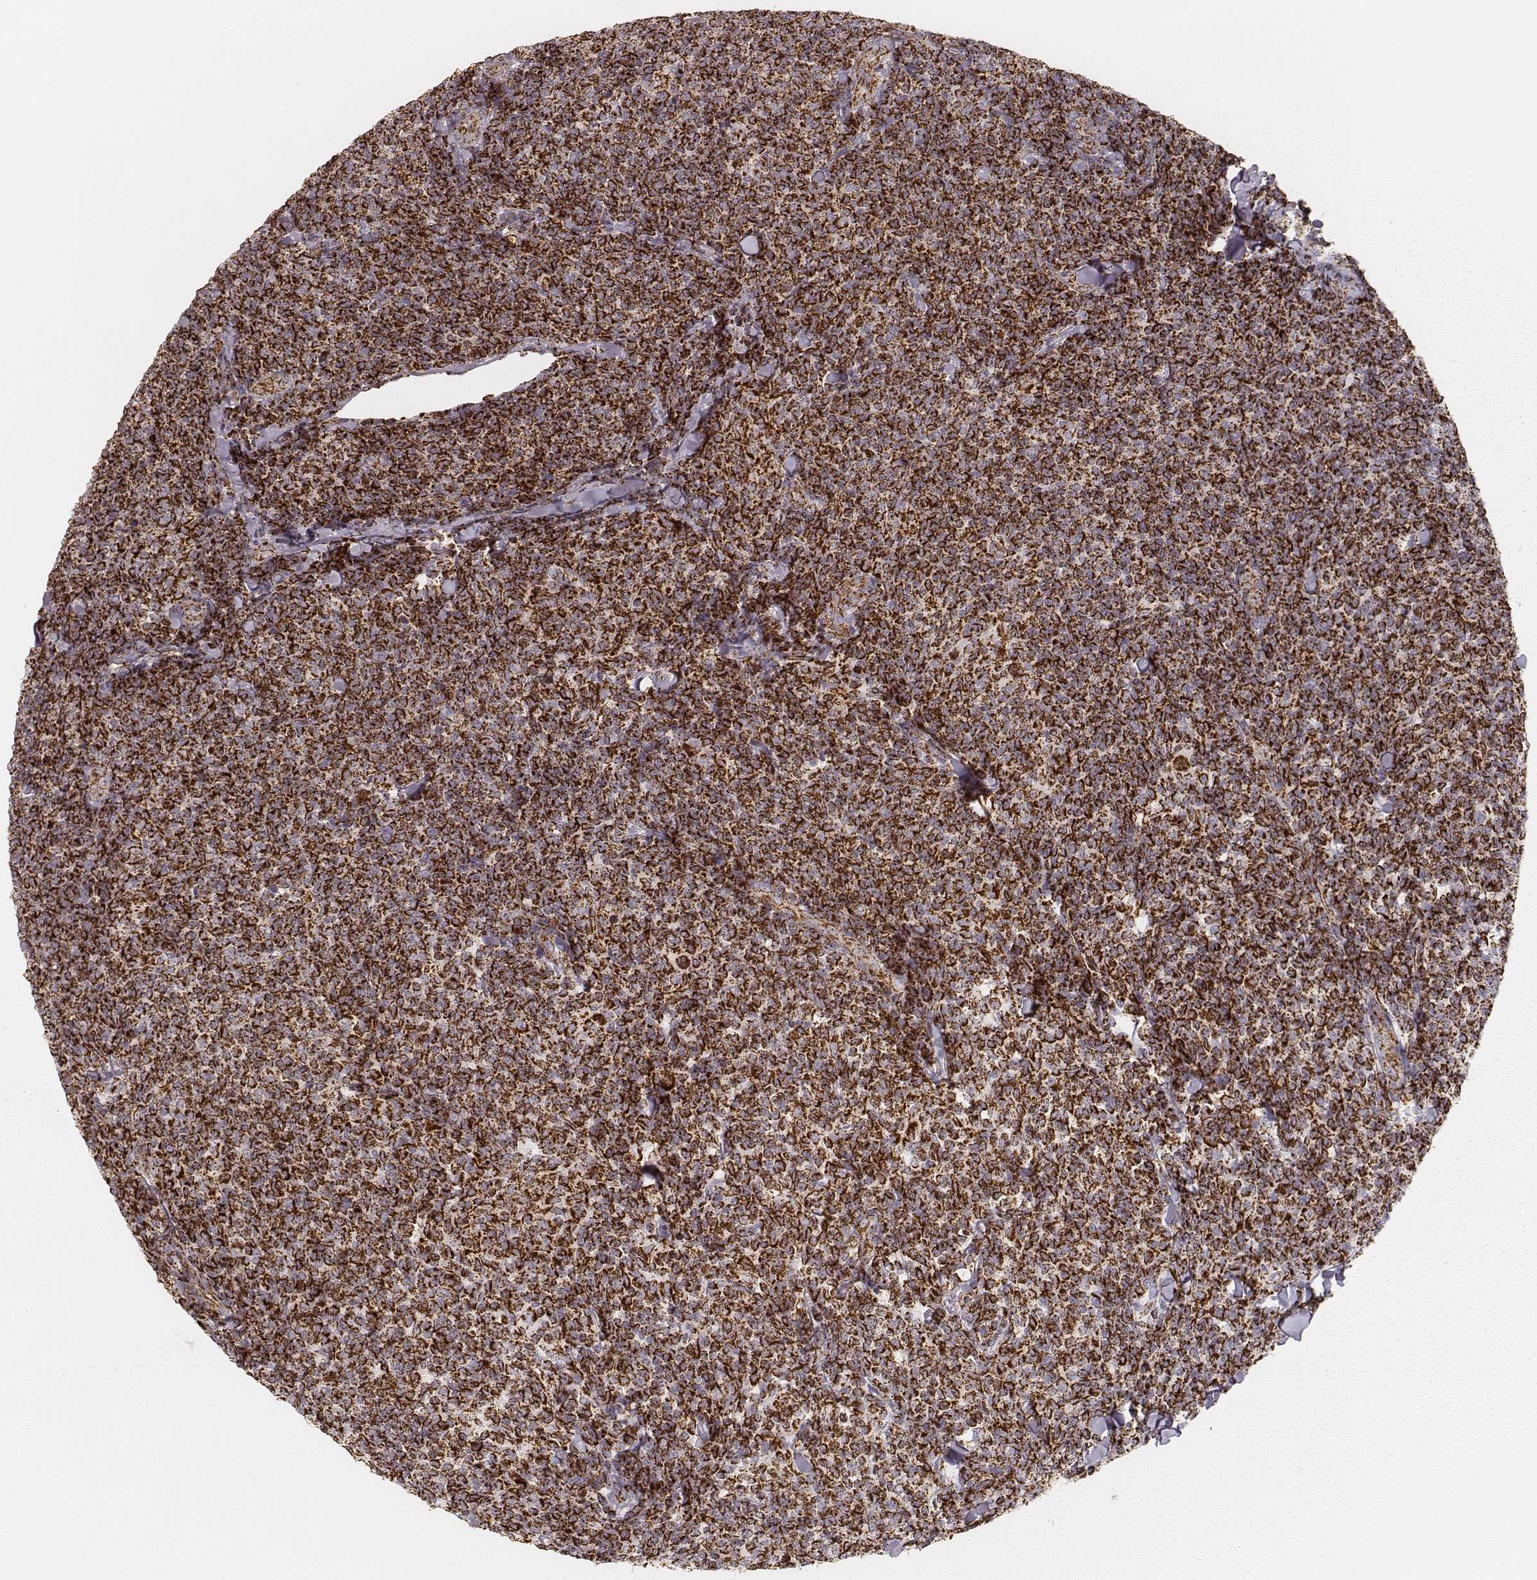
{"staining": {"intensity": "strong", "quantity": ">75%", "location": "cytoplasmic/membranous"}, "tissue": "lymphoma", "cell_type": "Tumor cells", "image_type": "cancer", "snomed": [{"axis": "morphology", "description": "Malignant lymphoma, non-Hodgkin's type, Low grade"}, {"axis": "topography", "description": "Lymph node"}], "caption": "The photomicrograph shows immunohistochemical staining of lymphoma. There is strong cytoplasmic/membranous positivity is present in approximately >75% of tumor cells. The staining is performed using DAB (3,3'-diaminobenzidine) brown chromogen to label protein expression. The nuclei are counter-stained blue using hematoxylin.", "gene": "CS", "patient": {"sex": "female", "age": 56}}